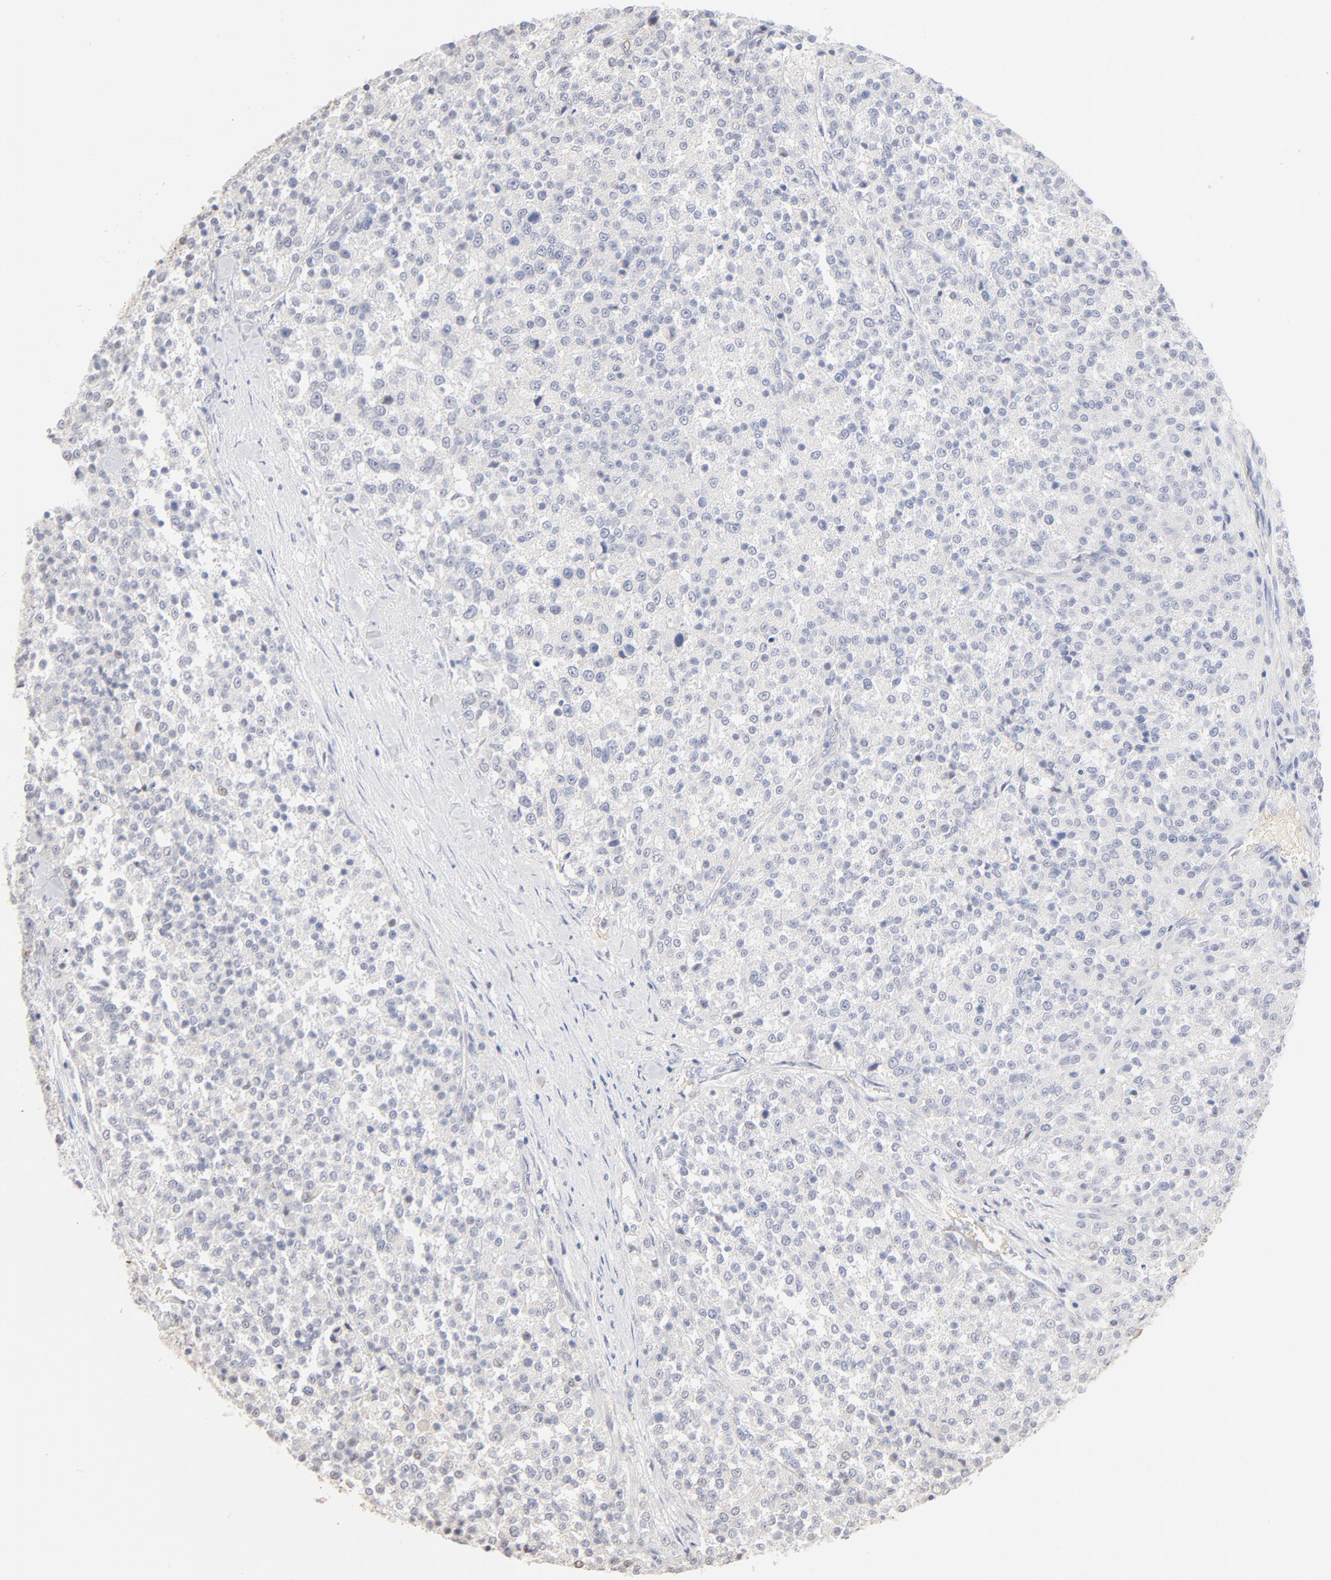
{"staining": {"intensity": "negative", "quantity": "none", "location": "none"}, "tissue": "testis cancer", "cell_type": "Tumor cells", "image_type": "cancer", "snomed": [{"axis": "morphology", "description": "Seminoma, NOS"}, {"axis": "topography", "description": "Testis"}], "caption": "DAB immunohistochemical staining of seminoma (testis) displays no significant expression in tumor cells.", "gene": "SPTB", "patient": {"sex": "male", "age": 59}}